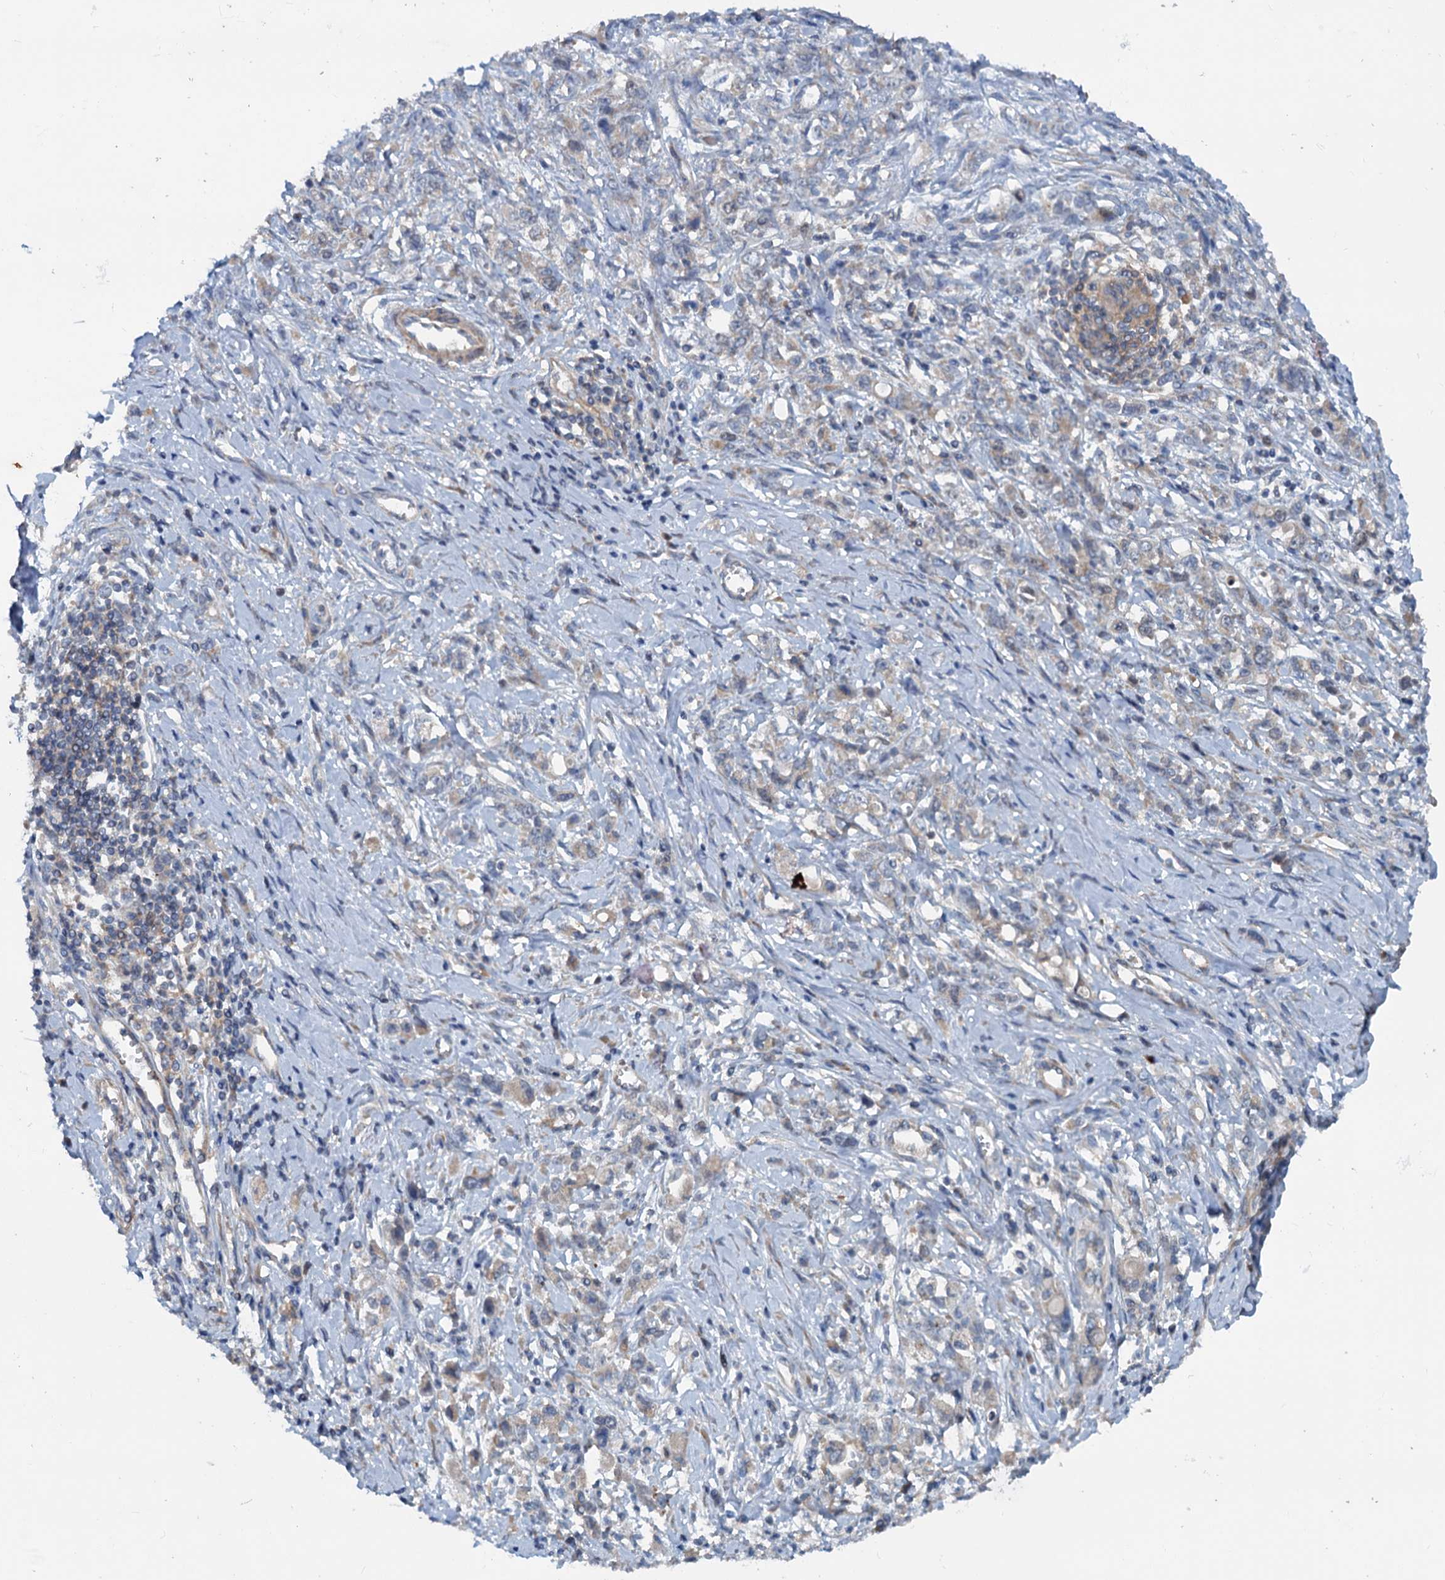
{"staining": {"intensity": "negative", "quantity": "none", "location": "none"}, "tissue": "stomach cancer", "cell_type": "Tumor cells", "image_type": "cancer", "snomed": [{"axis": "morphology", "description": "Adenocarcinoma, NOS"}, {"axis": "topography", "description": "Stomach"}], "caption": "This is an IHC micrograph of stomach cancer (adenocarcinoma). There is no positivity in tumor cells.", "gene": "TEDC1", "patient": {"sex": "female", "age": 76}}